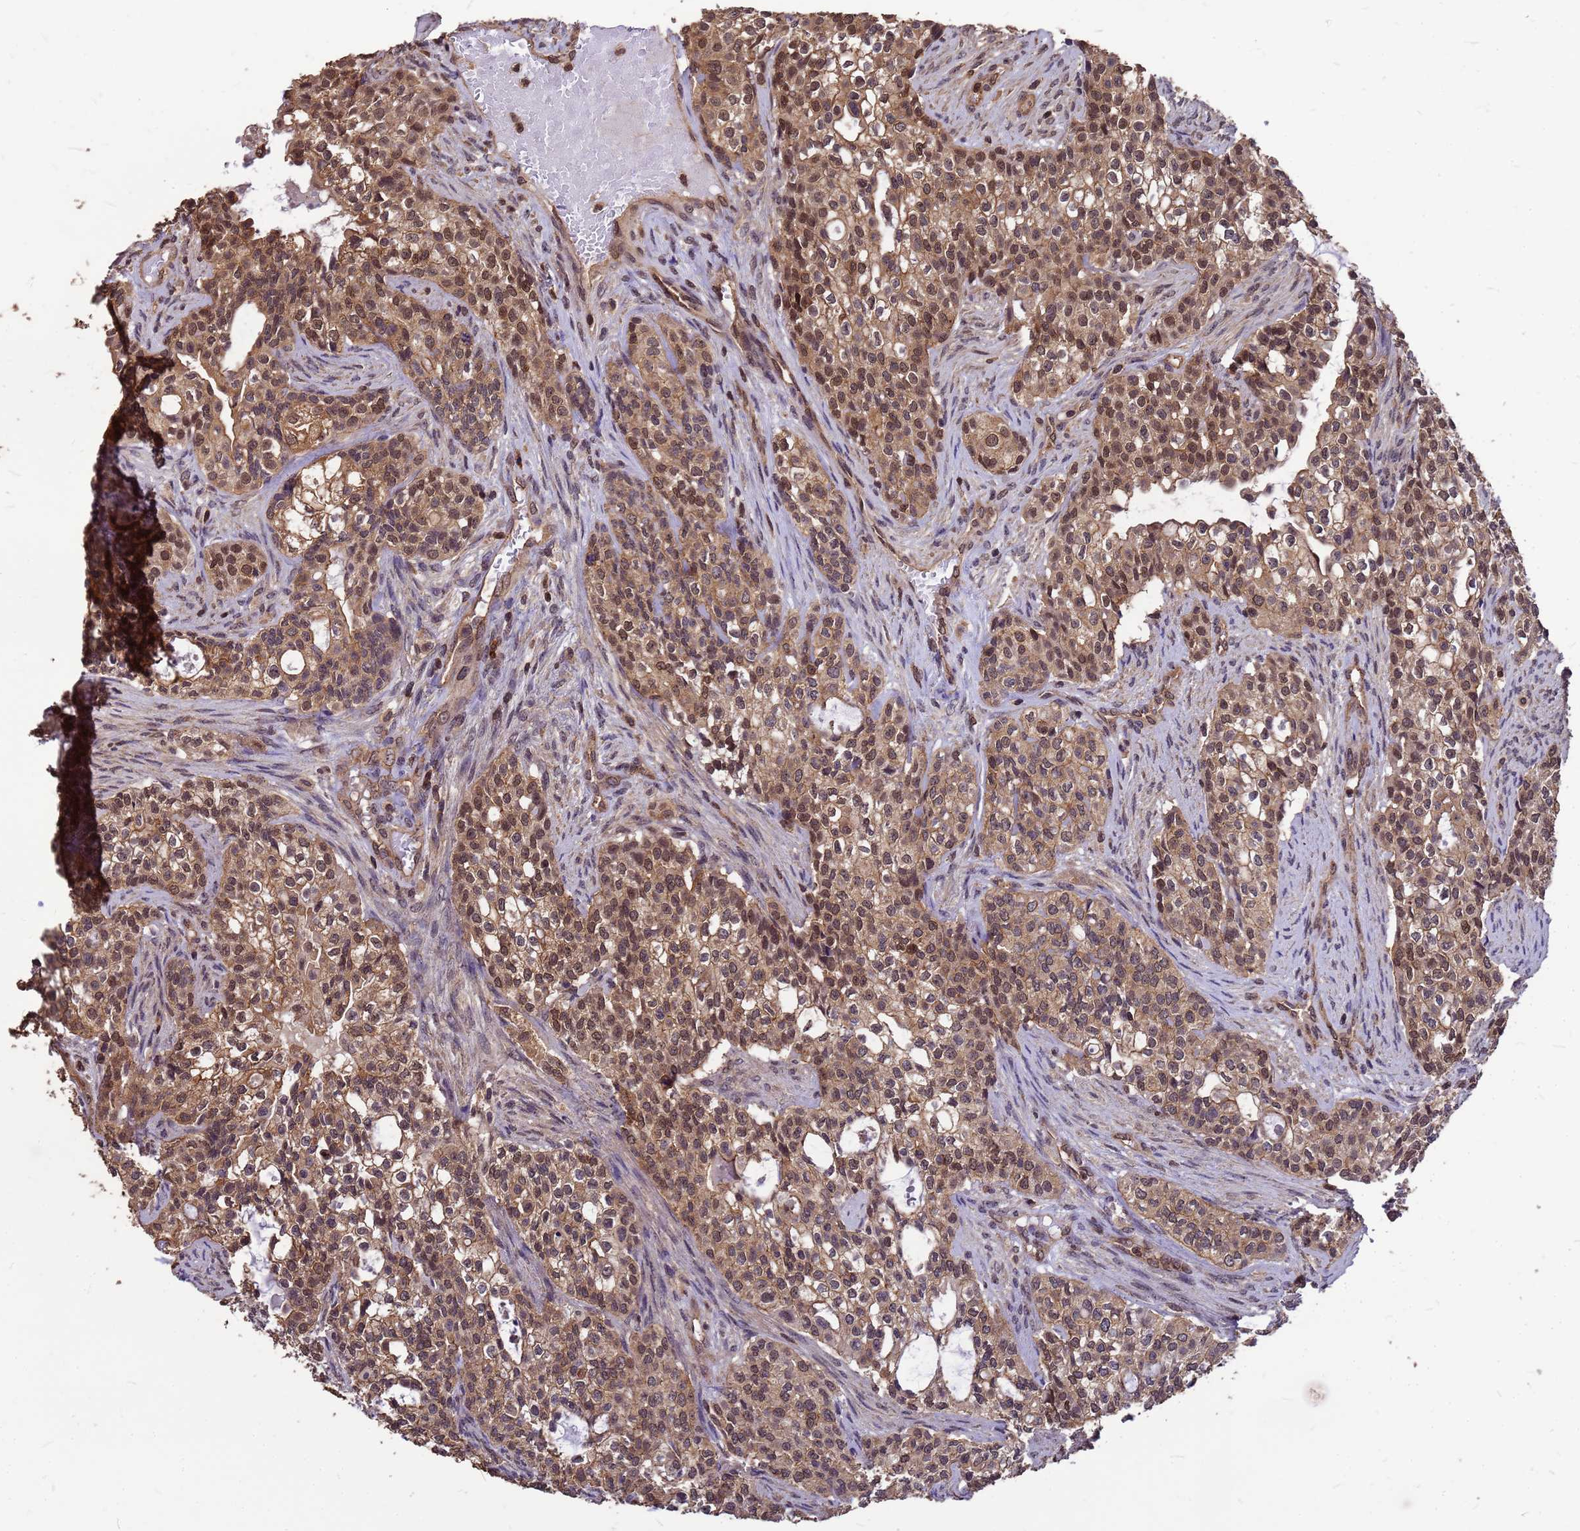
{"staining": {"intensity": "moderate", "quantity": ">75%", "location": "cytoplasmic/membranous,nuclear"}, "tissue": "head and neck cancer", "cell_type": "Tumor cells", "image_type": "cancer", "snomed": [{"axis": "morphology", "description": "Adenocarcinoma, NOS"}, {"axis": "topography", "description": "Head-Neck"}], "caption": "This histopathology image exhibits adenocarcinoma (head and neck) stained with immunohistochemistry to label a protein in brown. The cytoplasmic/membranous and nuclear of tumor cells show moderate positivity for the protein. Nuclei are counter-stained blue.", "gene": "C1orf35", "patient": {"sex": "male", "age": 81}}